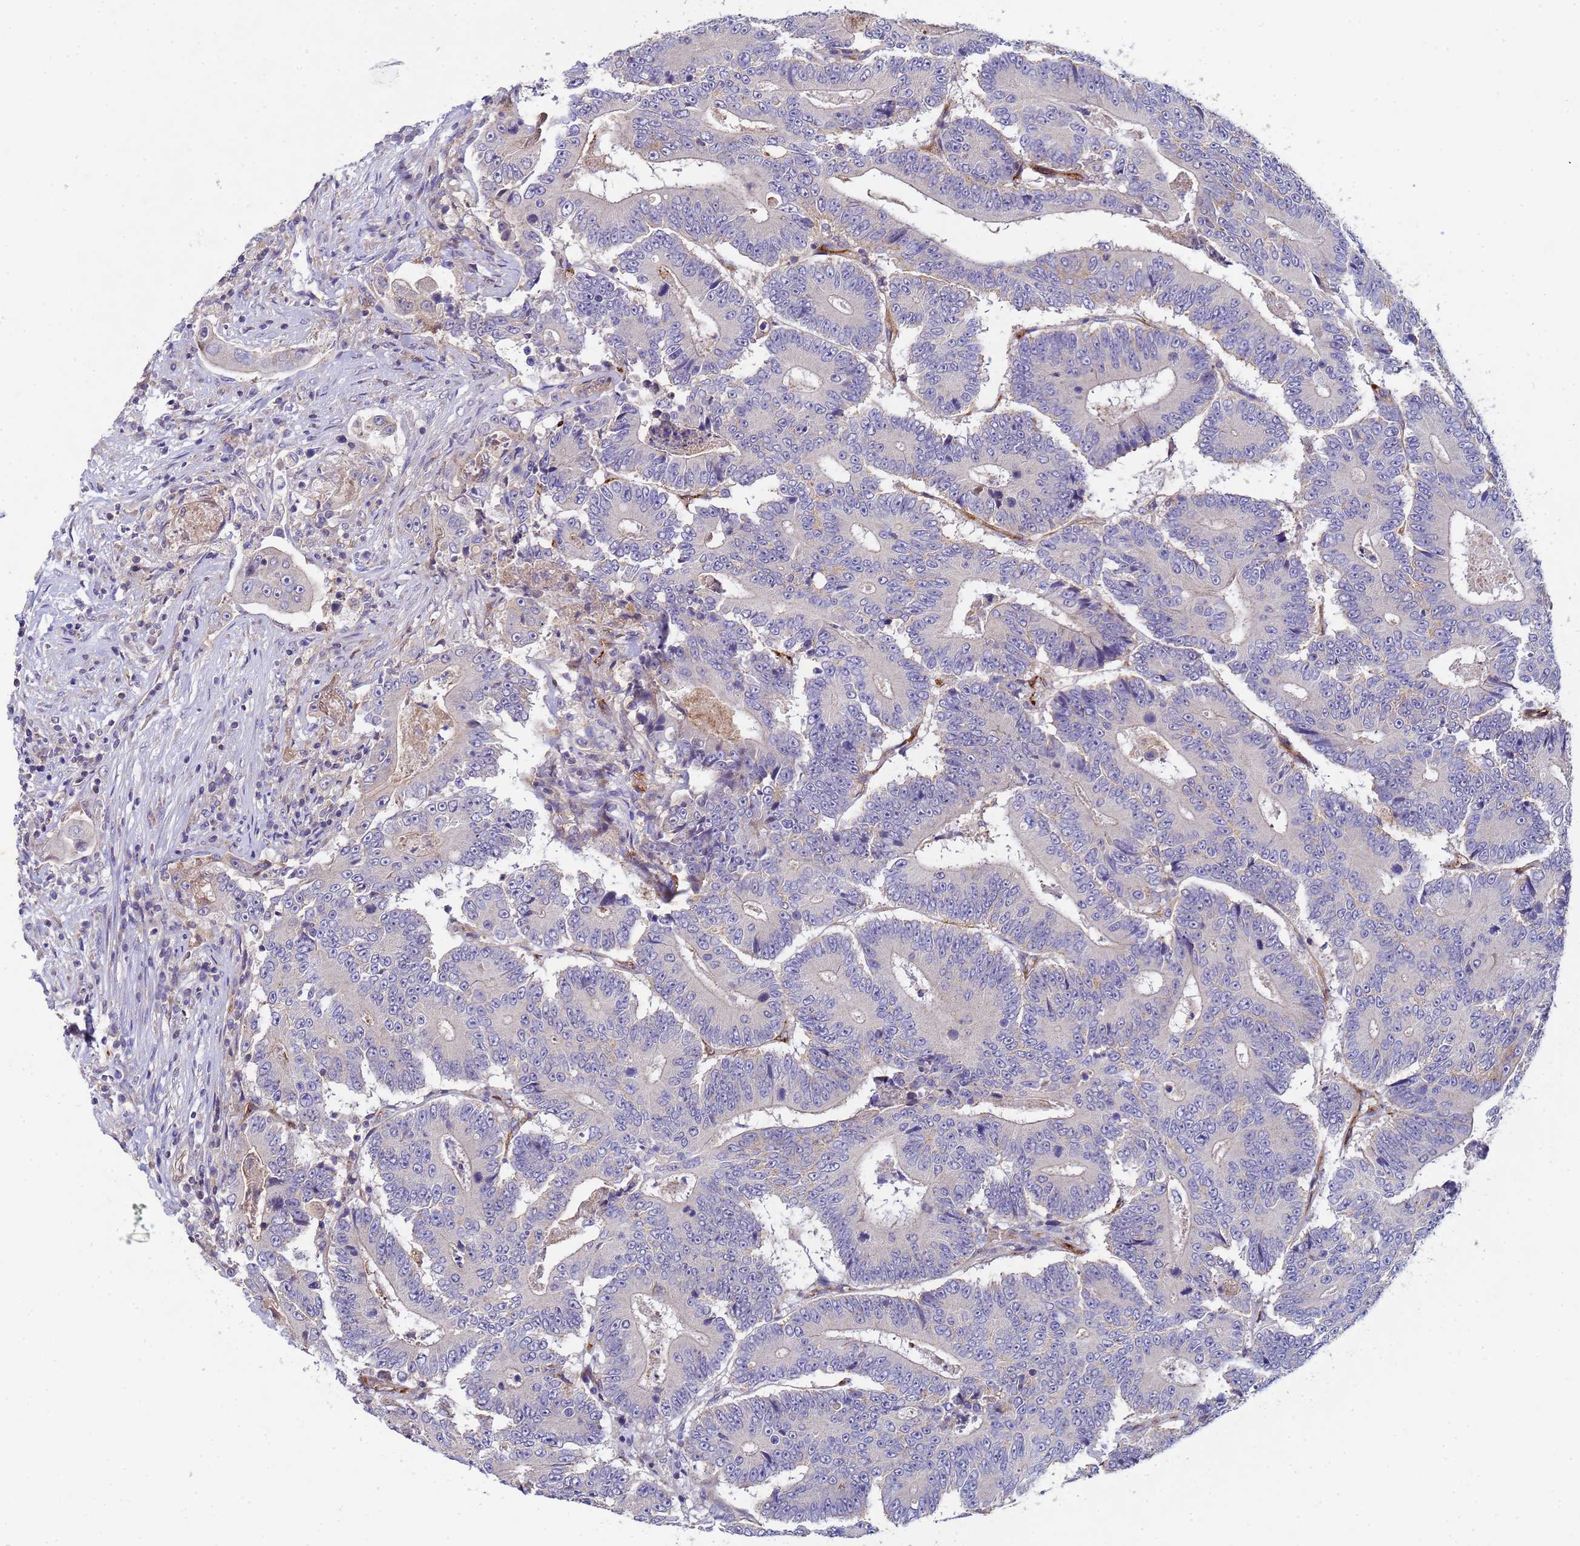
{"staining": {"intensity": "negative", "quantity": "none", "location": "none"}, "tissue": "colorectal cancer", "cell_type": "Tumor cells", "image_type": "cancer", "snomed": [{"axis": "morphology", "description": "Adenocarcinoma, NOS"}, {"axis": "topography", "description": "Colon"}], "caption": "The micrograph displays no staining of tumor cells in colorectal cancer.", "gene": "CDC34", "patient": {"sex": "male", "age": 83}}